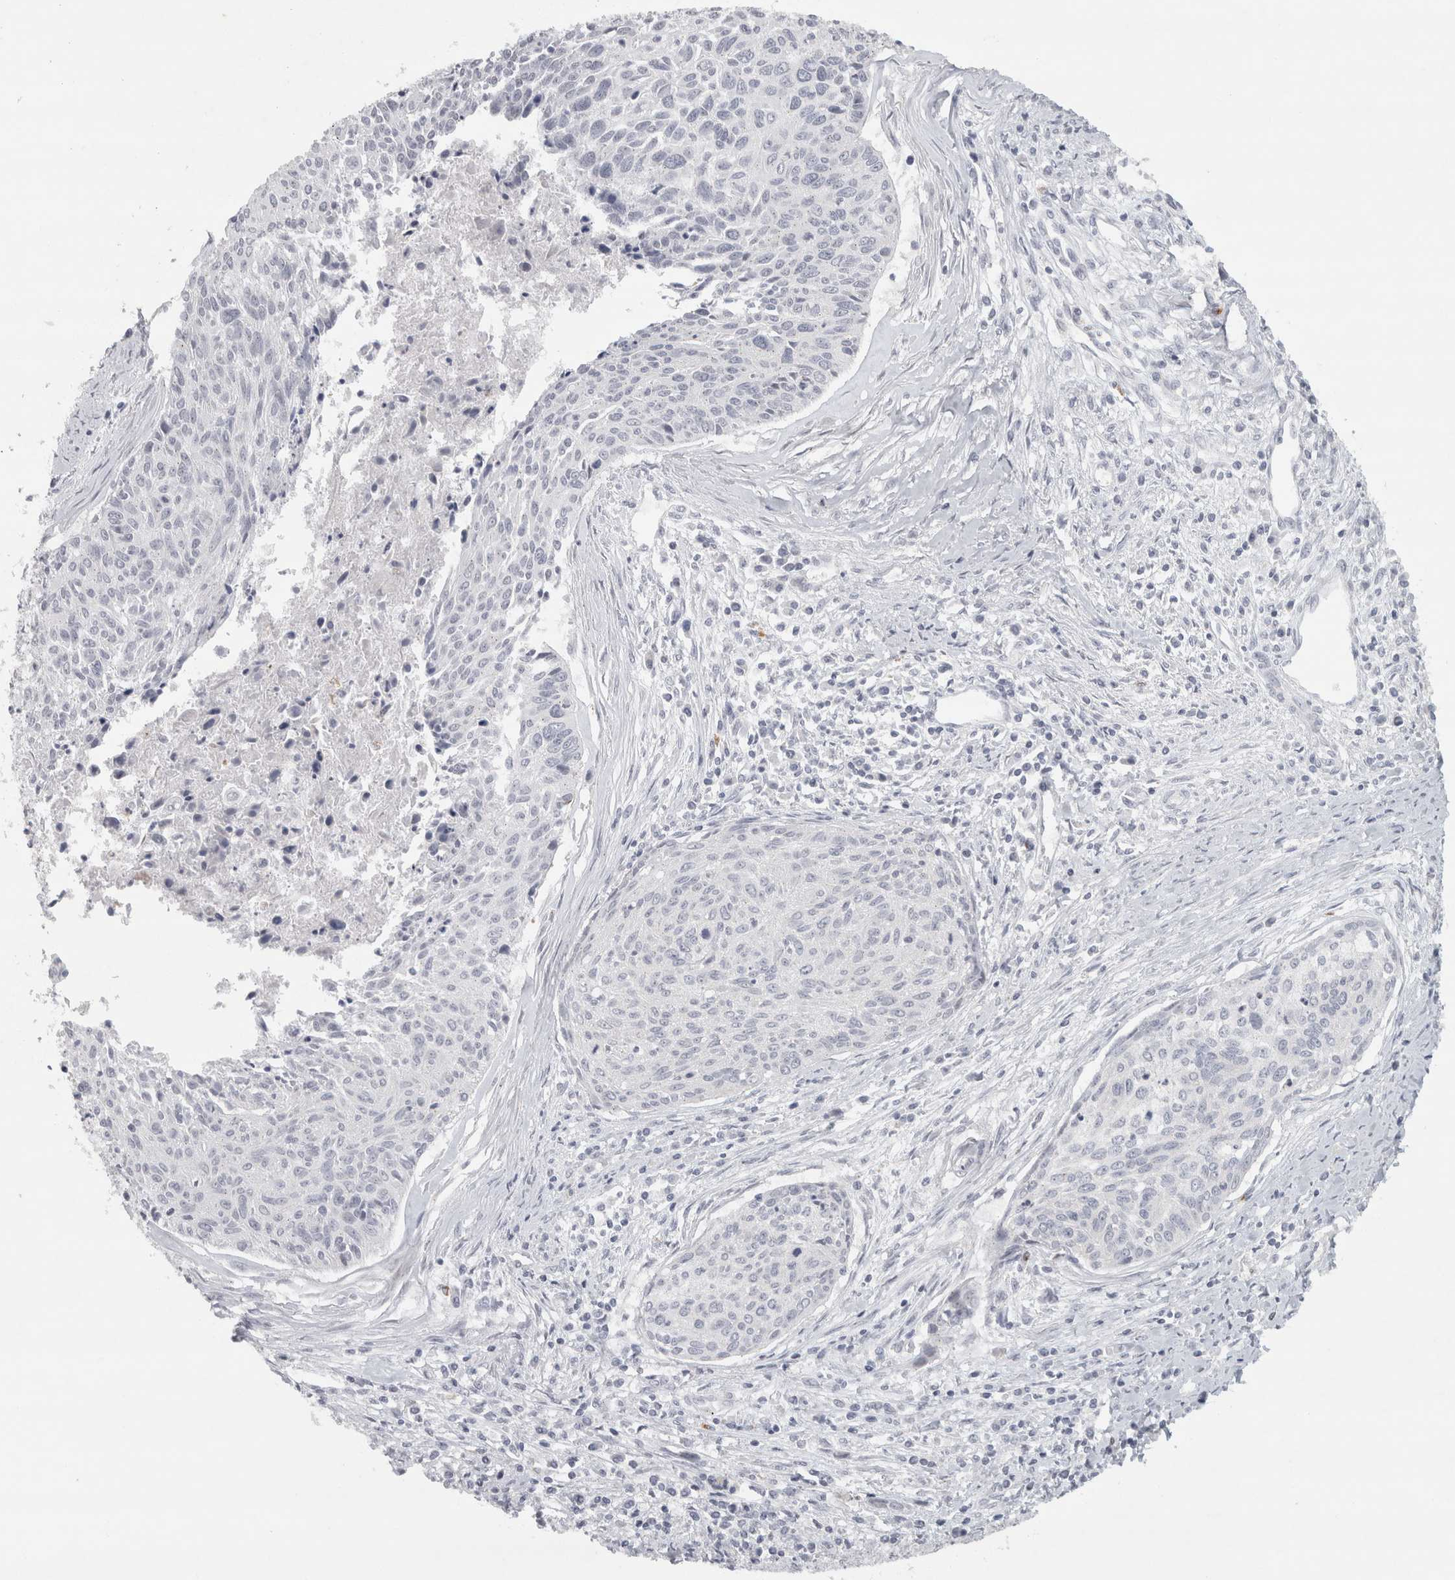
{"staining": {"intensity": "negative", "quantity": "none", "location": "none"}, "tissue": "cervical cancer", "cell_type": "Tumor cells", "image_type": "cancer", "snomed": [{"axis": "morphology", "description": "Squamous cell carcinoma, NOS"}, {"axis": "topography", "description": "Cervix"}], "caption": "Human cervical cancer (squamous cell carcinoma) stained for a protein using immunohistochemistry exhibits no positivity in tumor cells.", "gene": "PTPRN2", "patient": {"sex": "female", "age": 55}}